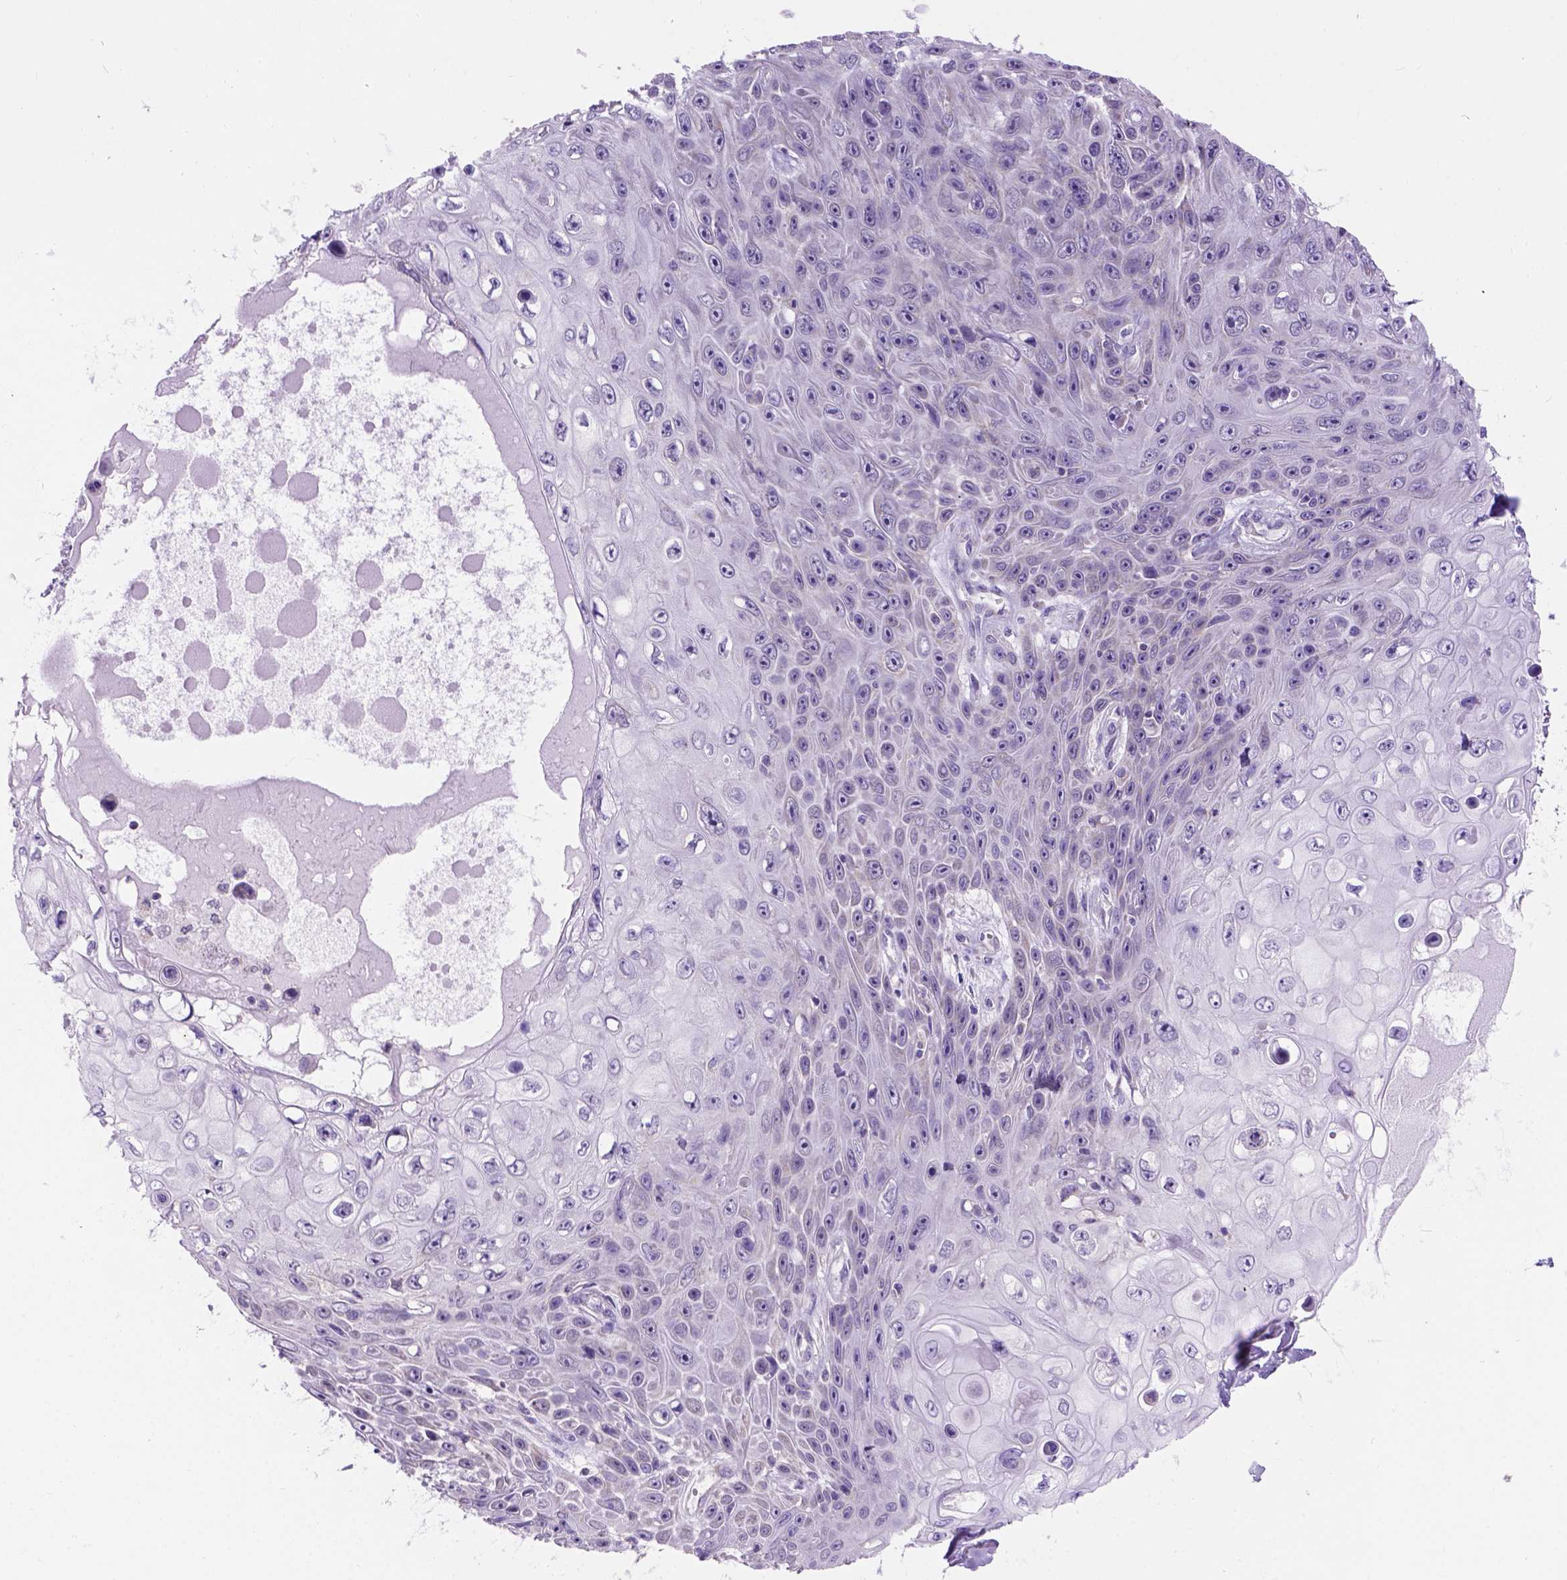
{"staining": {"intensity": "negative", "quantity": "none", "location": "none"}, "tissue": "skin cancer", "cell_type": "Tumor cells", "image_type": "cancer", "snomed": [{"axis": "morphology", "description": "Squamous cell carcinoma, NOS"}, {"axis": "topography", "description": "Skin"}], "caption": "Image shows no protein expression in tumor cells of squamous cell carcinoma (skin) tissue. Brightfield microscopy of IHC stained with DAB (3,3'-diaminobenzidine) (brown) and hematoxylin (blue), captured at high magnification.", "gene": "L2HGDH", "patient": {"sex": "male", "age": 82}}